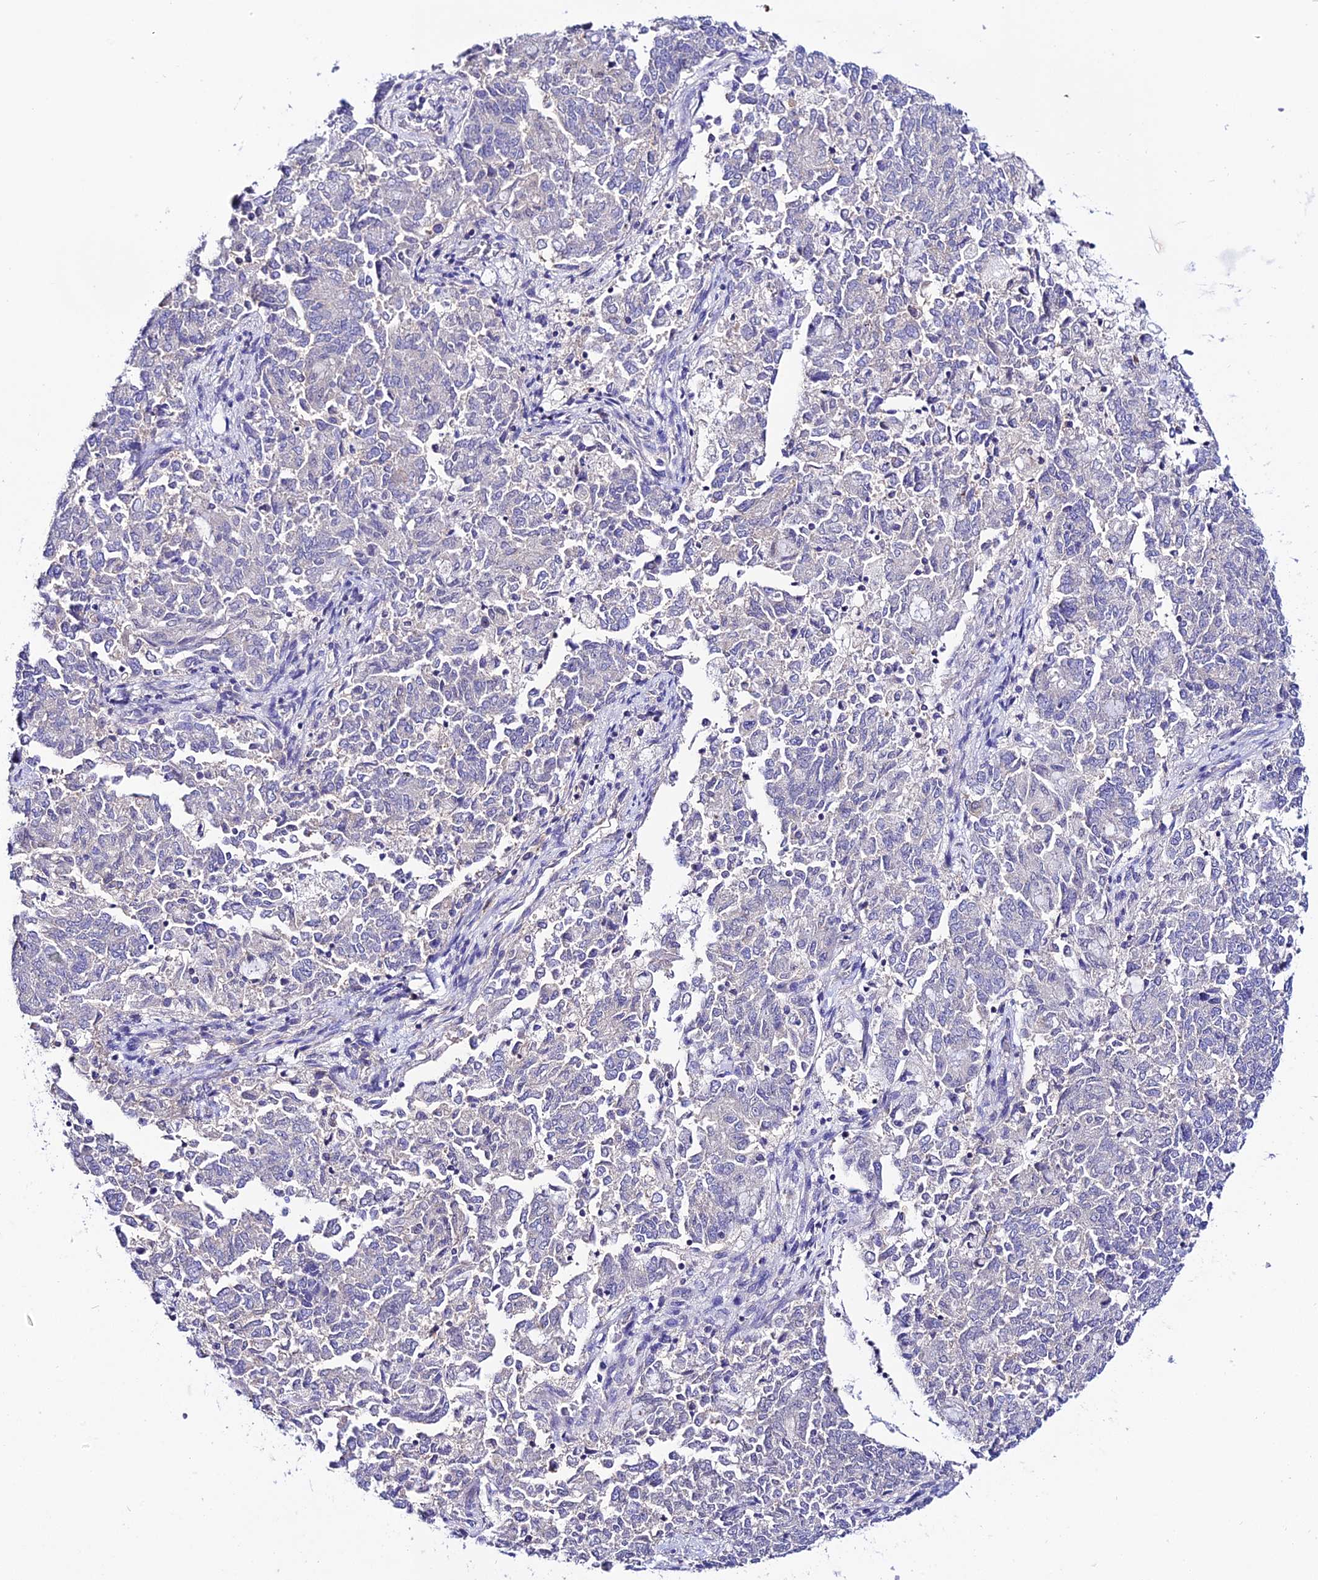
{"staining": {"intensity": "negative", "quantity": "none", "location": "none"}, "tissue": "endometrial cancer", "cell_type": "Tumor cells", "image_type": "cancer", "snomed": [{"axis": "morphology", "description": "Adenocarcinoma, NOS"}, {"axis": "topography", "description": "Endometrium"}], "caption": "There is no significant staining in tumor cells of endometrial adenocarcinoma.", "gene": "ATG16L2", "patient": {"sex": "female", "age": 80}}